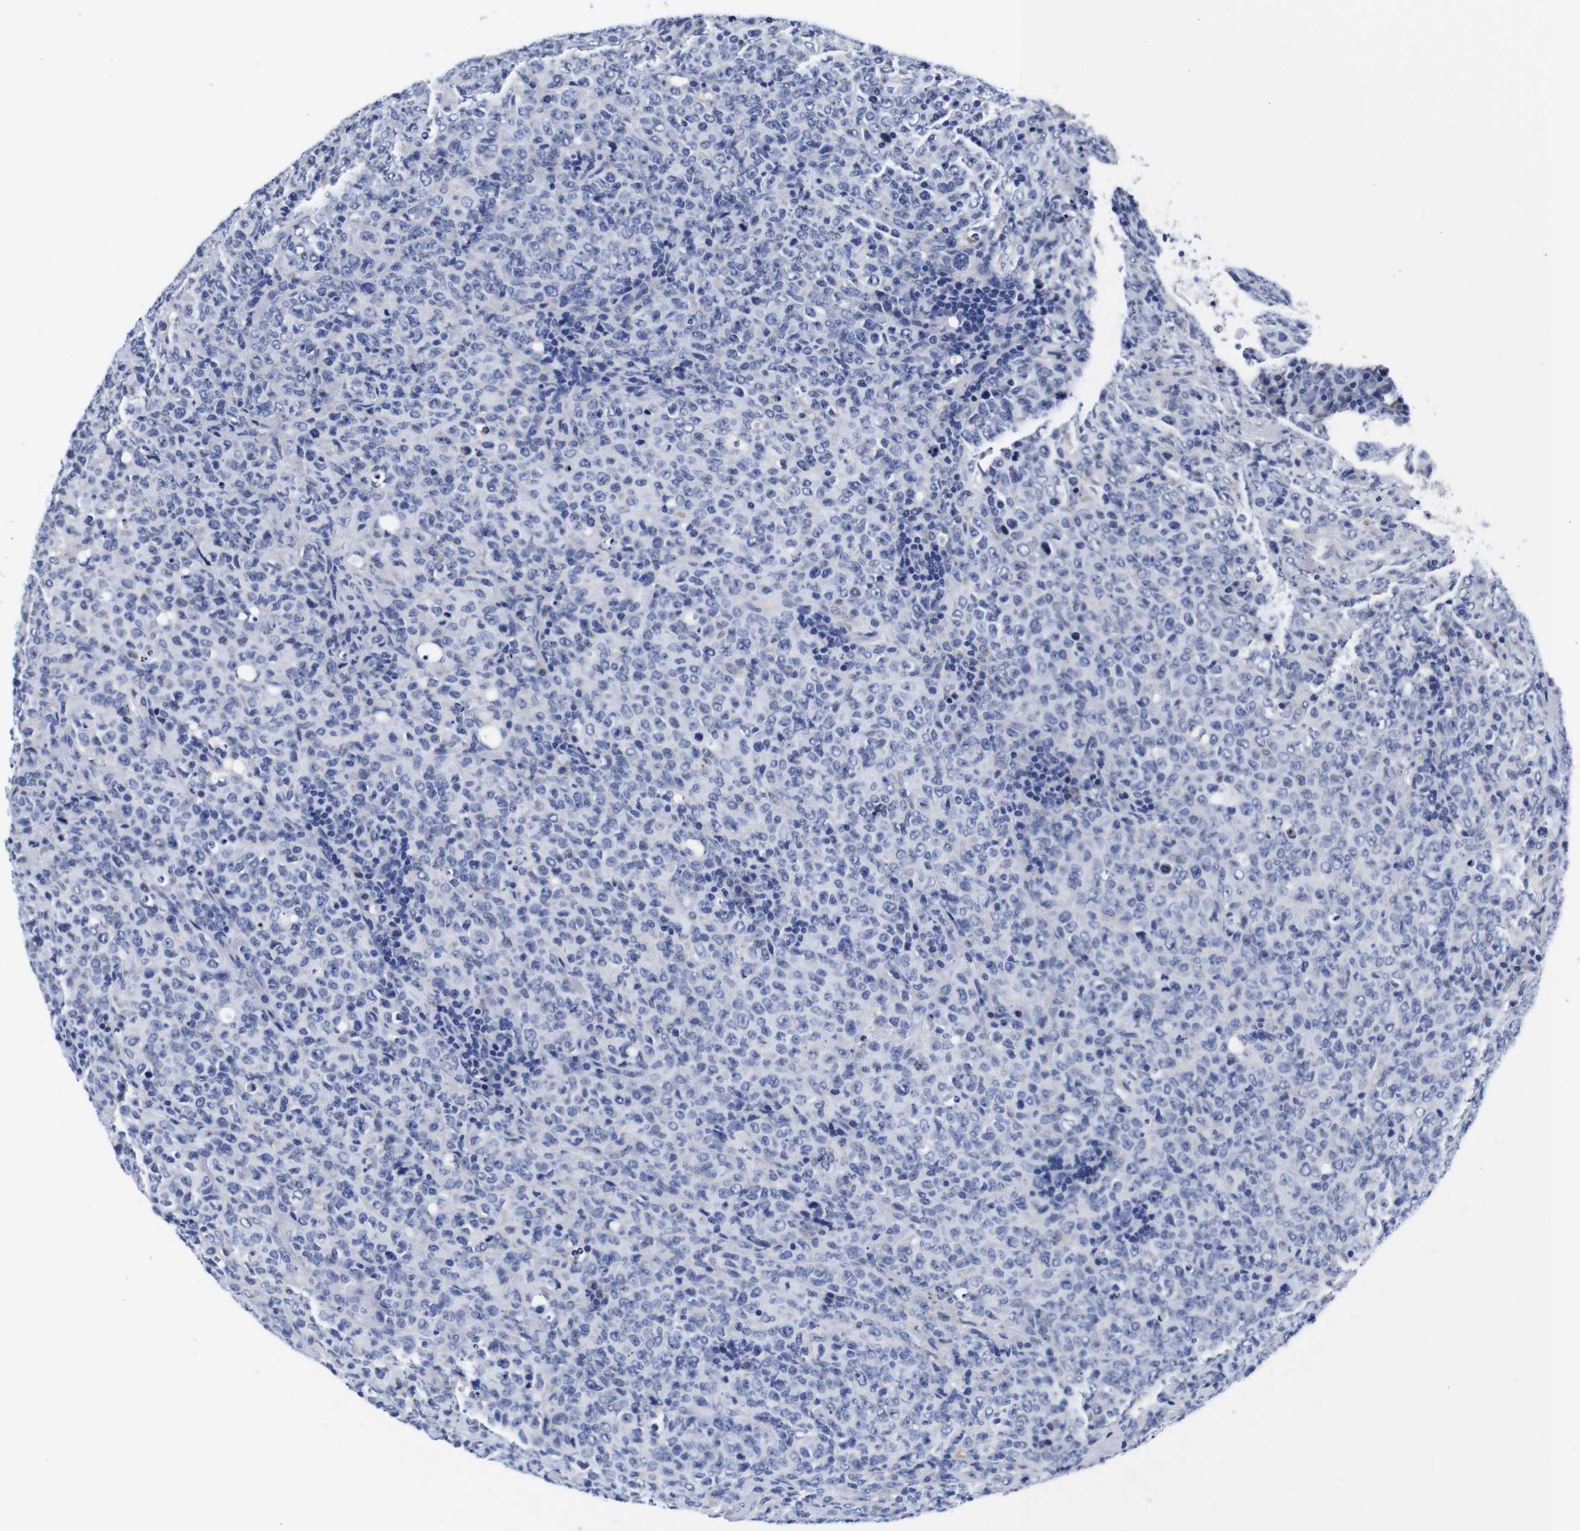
{"staining": {"intensity": "negative", "quantity": "none", "location": "none"}, "tissue": "lymphoma", "cell_type": "Tumor cells", "image_type": "cancer", "snomed": [{"axis": "morphology", "description": "Malignant lymphoma, non-Hodgkin's type, High grade"}, {"axis": "topography", "description": "Tonsil"}], "caption": "Immunohistochemistry (IHC) of lymphoma displays no positivity in tumor cells. Brightfield microscopy of IHC stained with DAB (brown) and hematoxylin (blue), captured at high magnification.", "gene": "CLEC4G", "patient": {"sex": "female", "age": 36}}